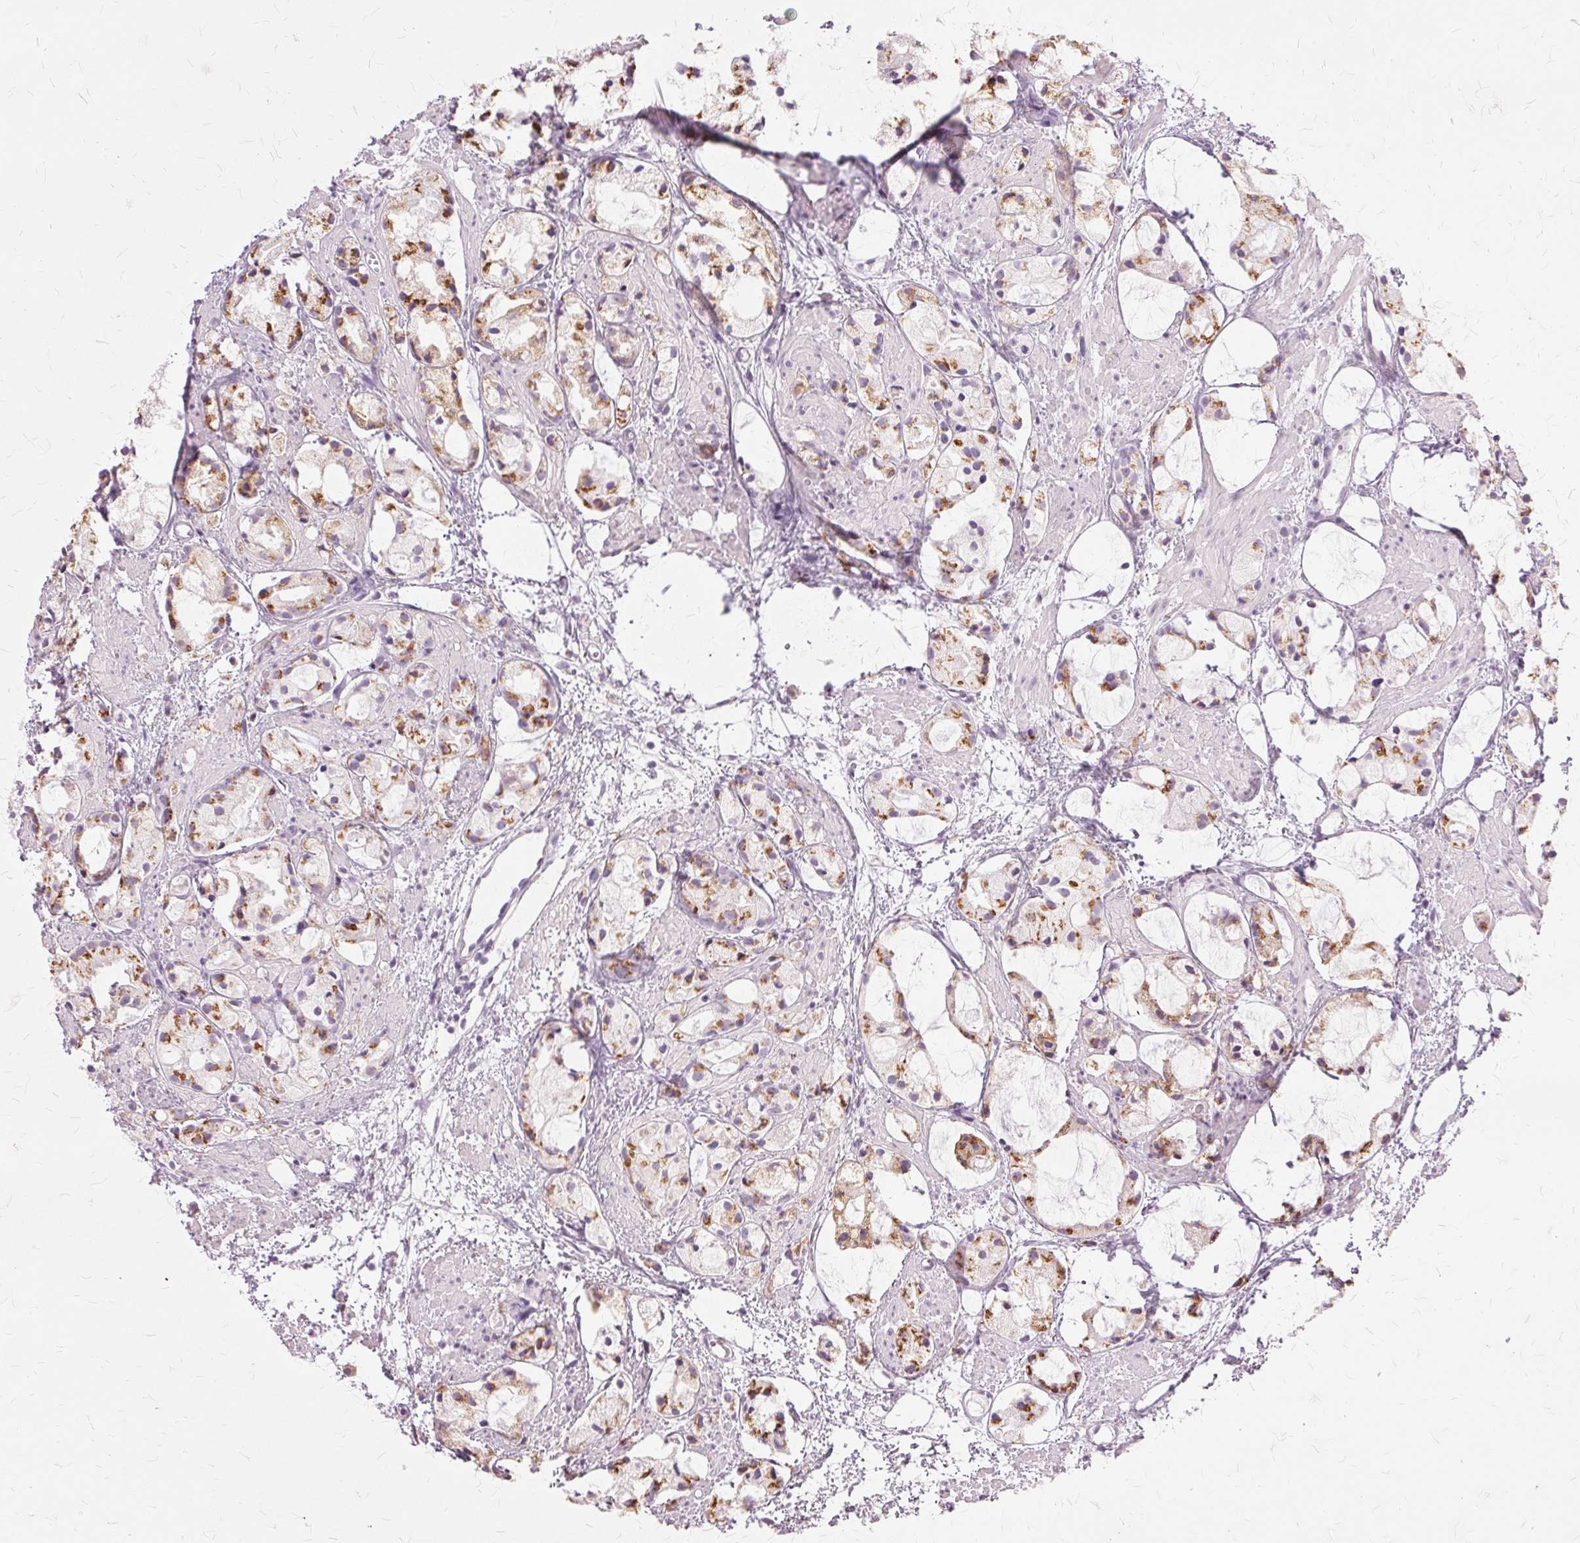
{"staining": {"intensity": "moderate", "quantity": ">75%", "location": "cytoplasmic/membranous"}, "tissue": "prostate cancer", "cell_type": "Tumor cells", "image_type": "cancer", "snomed": [{"axis": "morphology", "description": "Adenocarcinoma, High grade"}, {"axis": "topography", "description": "Prostate"}], "caption": "Protein expression analysis of prostate cancer exhibits moderate cytoplasmic/membranous staining in about >75% of tumor cells.", "gene": "SLC45A3", "patient": {"sex": "male", "age": 85}}